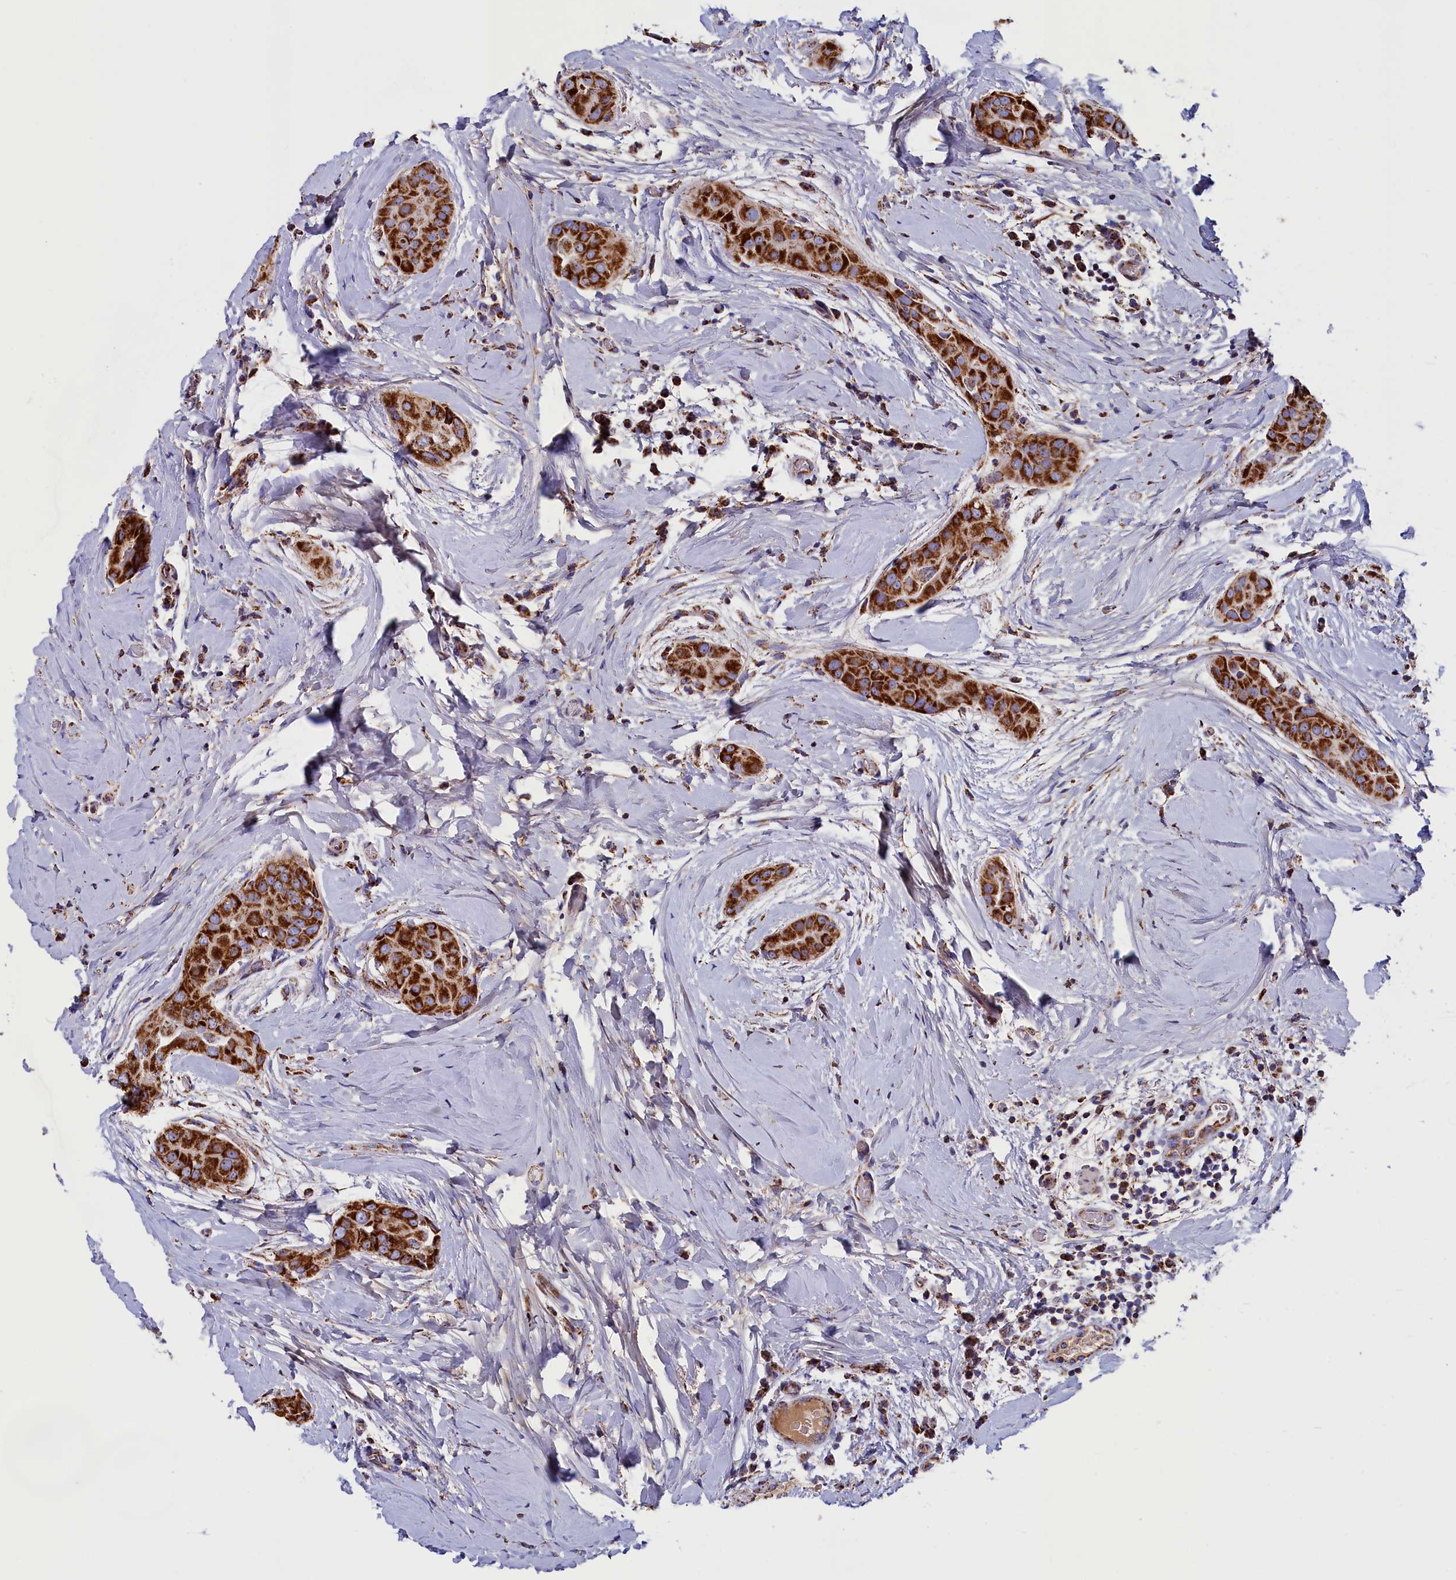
{"staining": {"intensity": "strong", "quantity": ">75%", "location": "cytoplasmic/membranous"}, "tissue": "thyroid cancer", "cell_type": "Tumor cells", "image_type": "cancer", "snomed": [{"axis": "morphology", "description": "Papillary adenocarcinoma, NOS"}, {"axis": "topography", "description": "Thyroid gland"}], "caption": "Protein analysis of thyroid cancer tissue displays strong cytoplasmic/membranous positivity in approximately >75% of tumor cells.", "gene": "SLC39A3", "patient": {"sex": "male", "age": 33}}